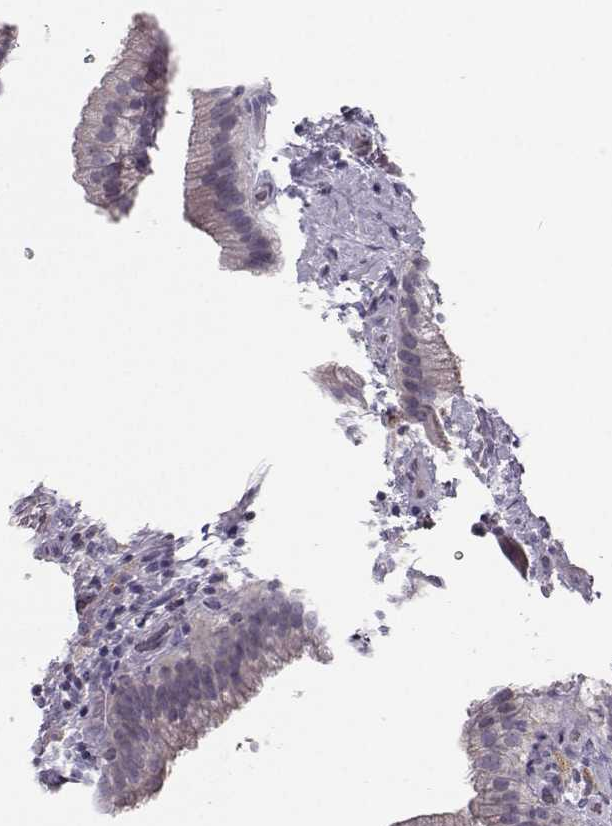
{"staining": {"intensity": "weak", "quantity": "<25%", "location": "cytoplasmic/membranous"}, "tissue": "gallbladder", "cell_type": "Glandular cells", "image_type": "normal", "snomed": [{"axis": "morphology", "description": "Normal tissue, NOS"}, {"axis": "topography", "description": "Gallbladder"}], "caption": "Gallbladder was stained to show a protein in brown. There is no significant expression in glandular cells. (Immunohistochemistry (ihc), brightfield microscopy, high magnification).", "gene": "MAST1", "patient": {"sex": "male", "age": 62}}